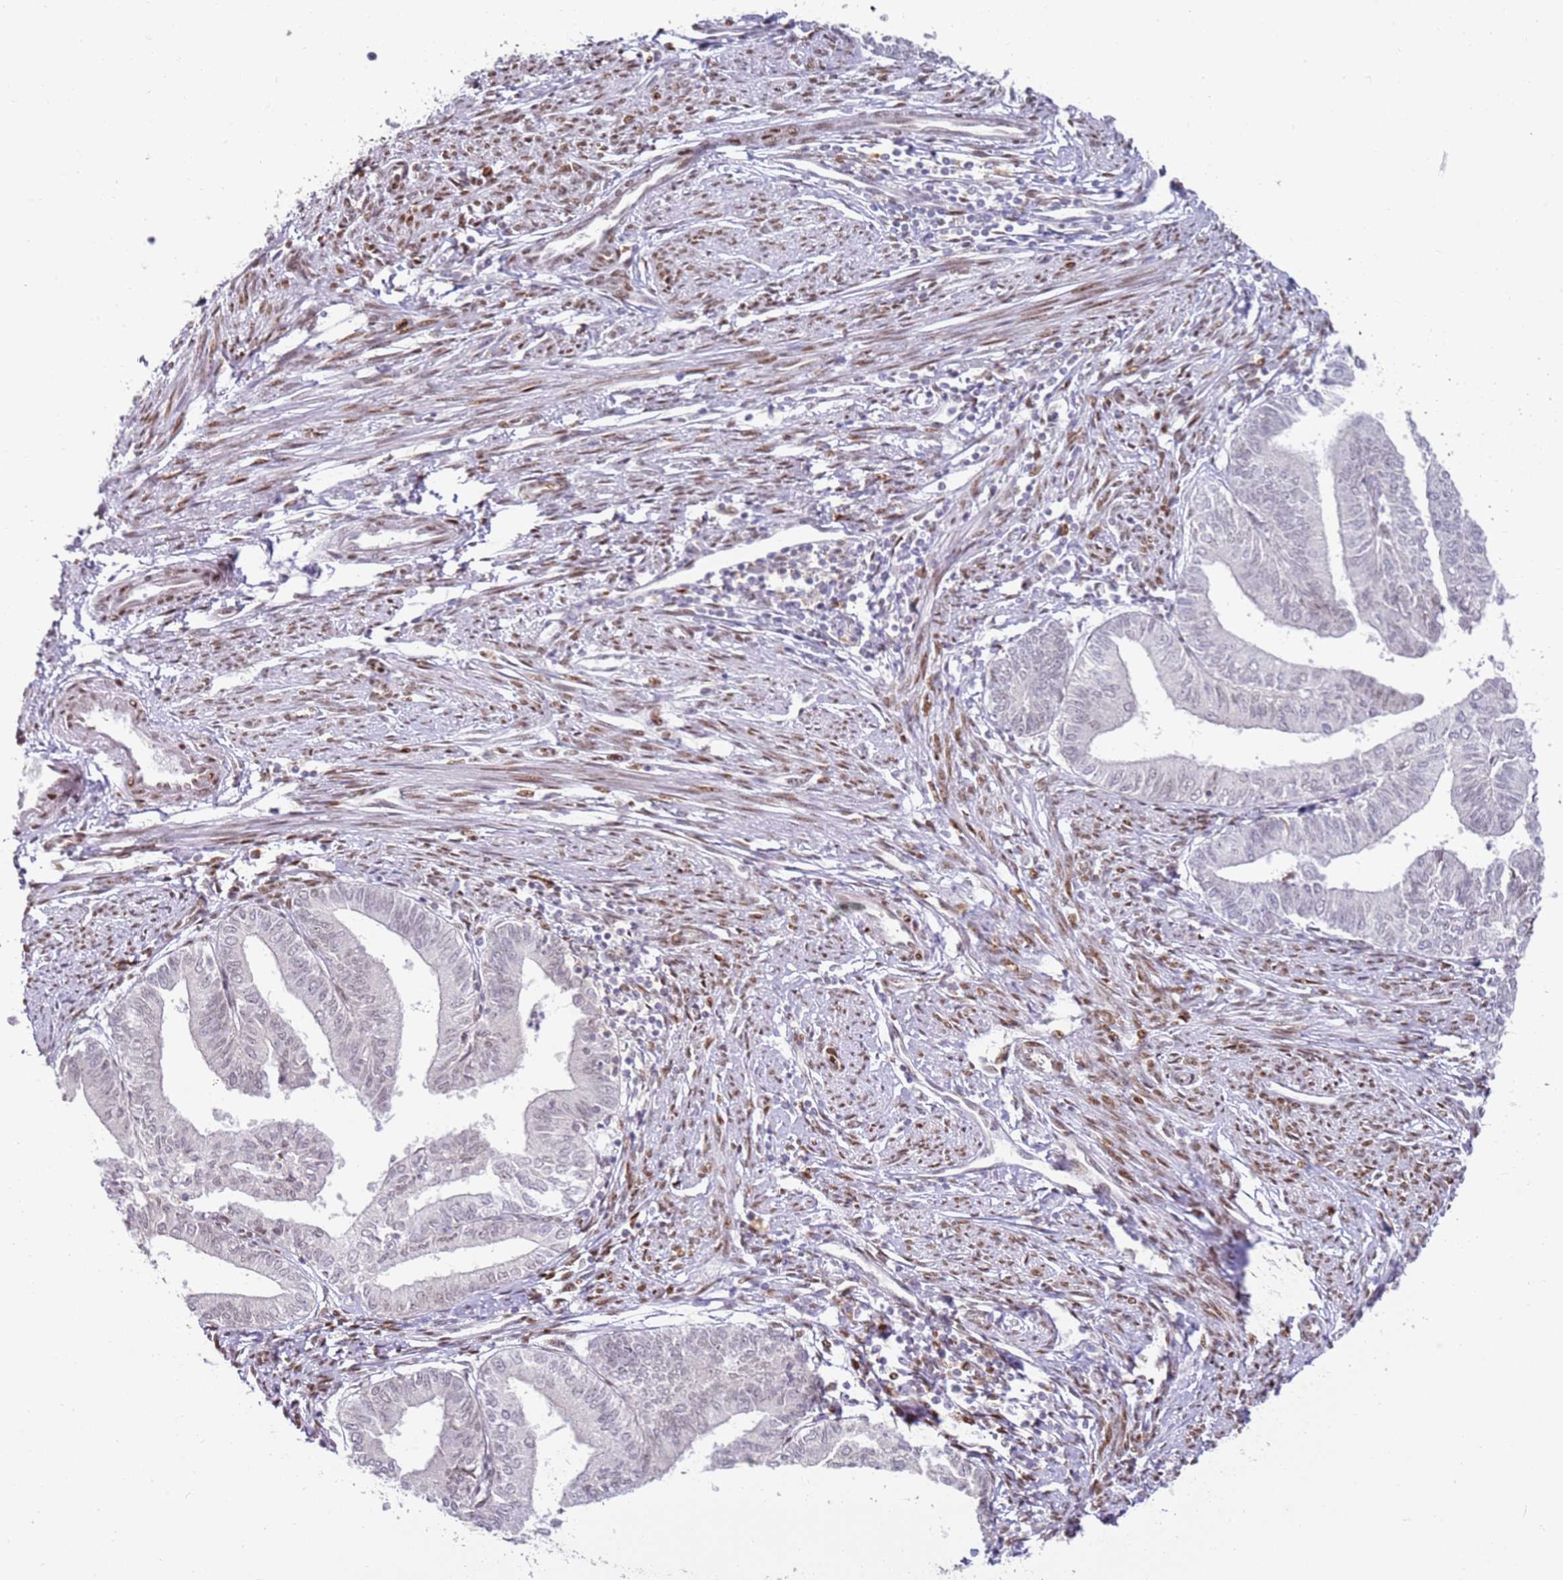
{"staining": {"intensity": "negative", "quantity": "none", "location": "none"}, "tissue": "endometrial cancer", "cell_type": "Tumor cells", "image_type": "cancer", "snomed": [{"axis": "morphology", "description": "Adenocarcinoma, NOS"}, {"axis": "topography", "description": "Endometrium"}], "caption": "Immunohistochemistry micrograph of human endometrial cancer stained for a protein (brown), which exhibits no expression in tumor cells.", "gene": "PHC2", "patient": {"sex": "female", "age": 66}}